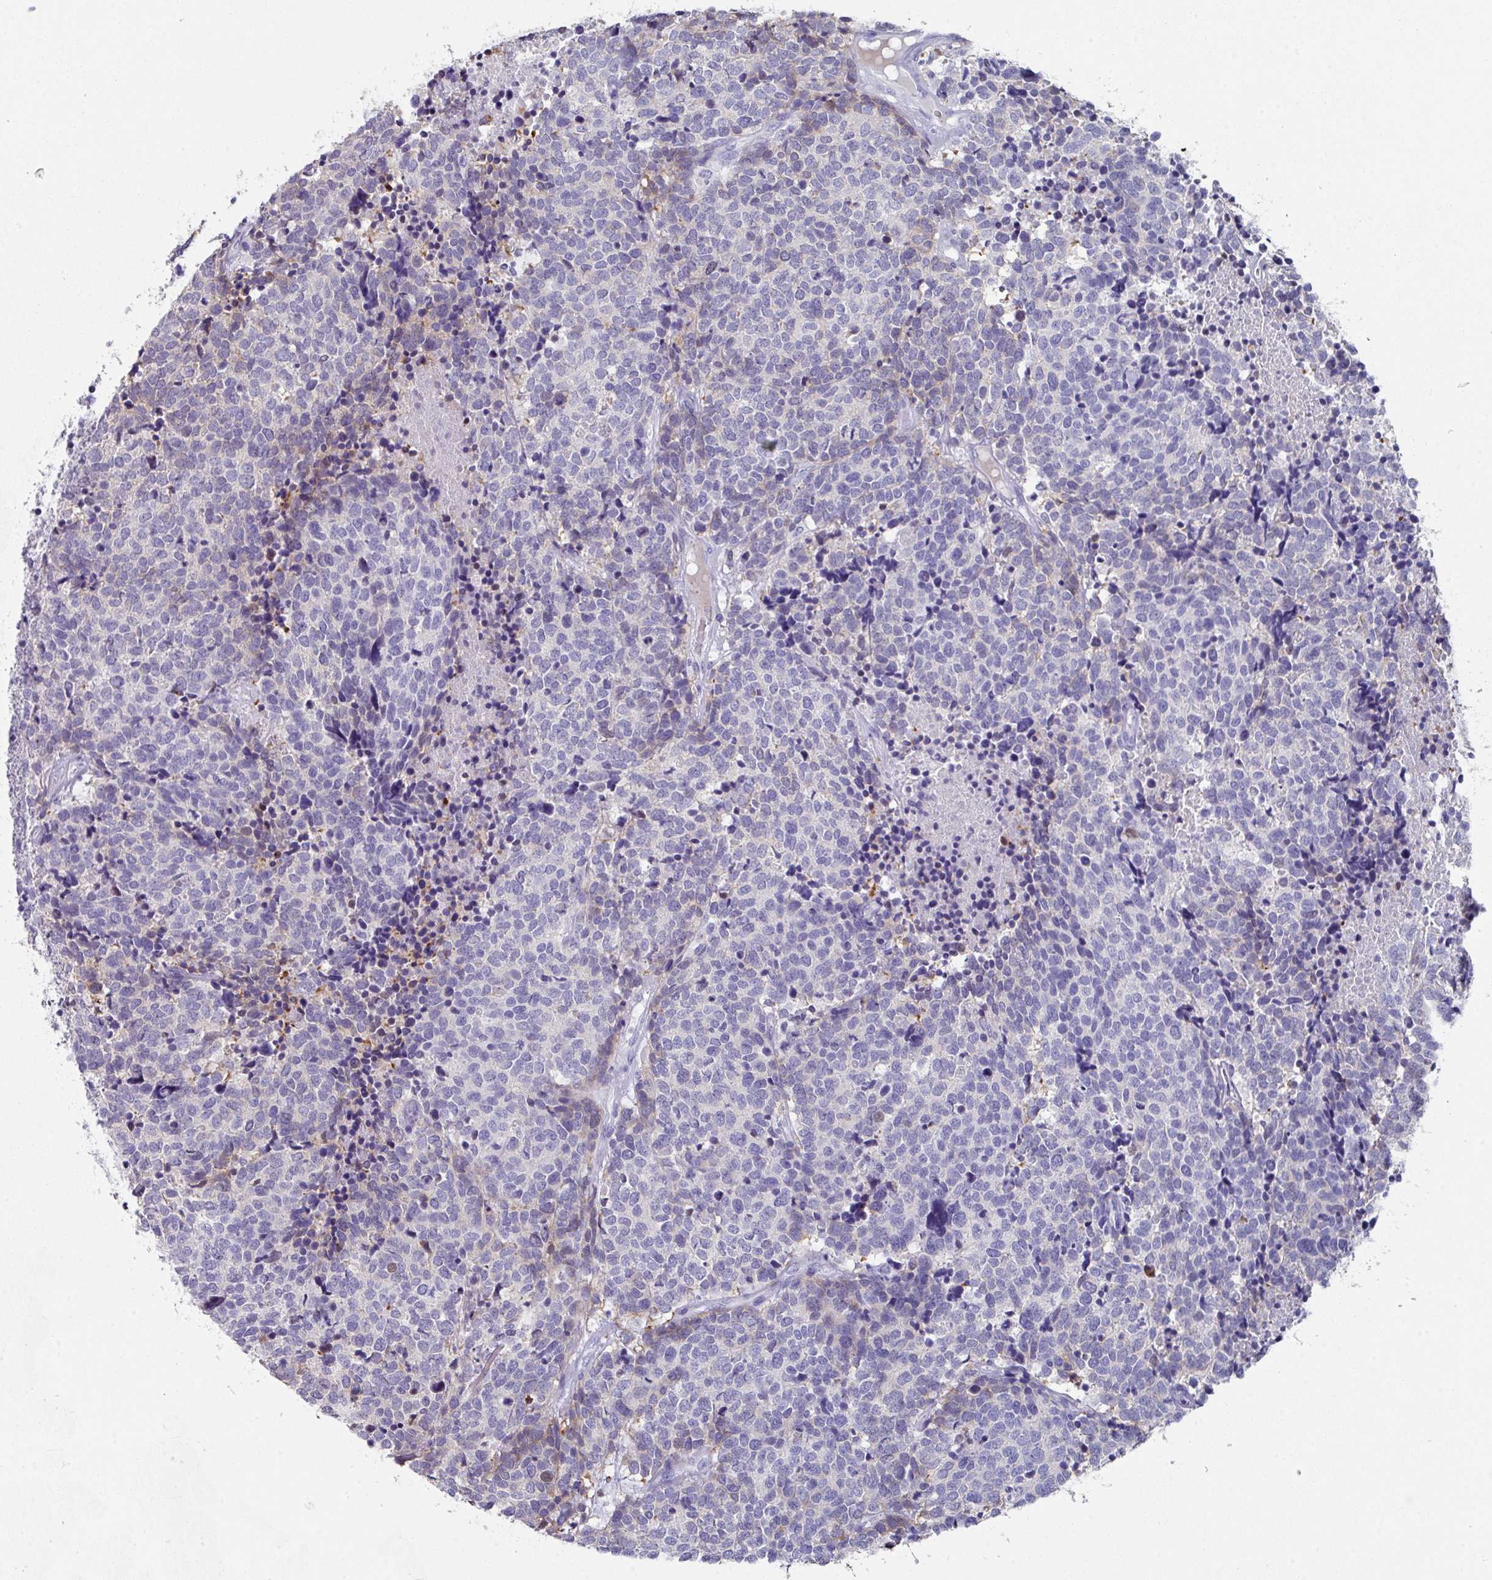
{"staining": {"intensity": "weak", "quantity": "<25%", "location": "cytoplasmic/membranous"}, "tissue": "carcinoid", "cell_type": "Tumor cells", "image_type": "cancer", "snomed": [{"axis": "morphology", "description": "Carcinoid, malignant, NOS"}, {"axis": "topography", "description": "Skin"}], "caption": "Protein analysis of malignant carcinoid reveals no significant expression in tumor cells.", "gene": "PEX10", "patient": {"sex": "female", "age": 79}}